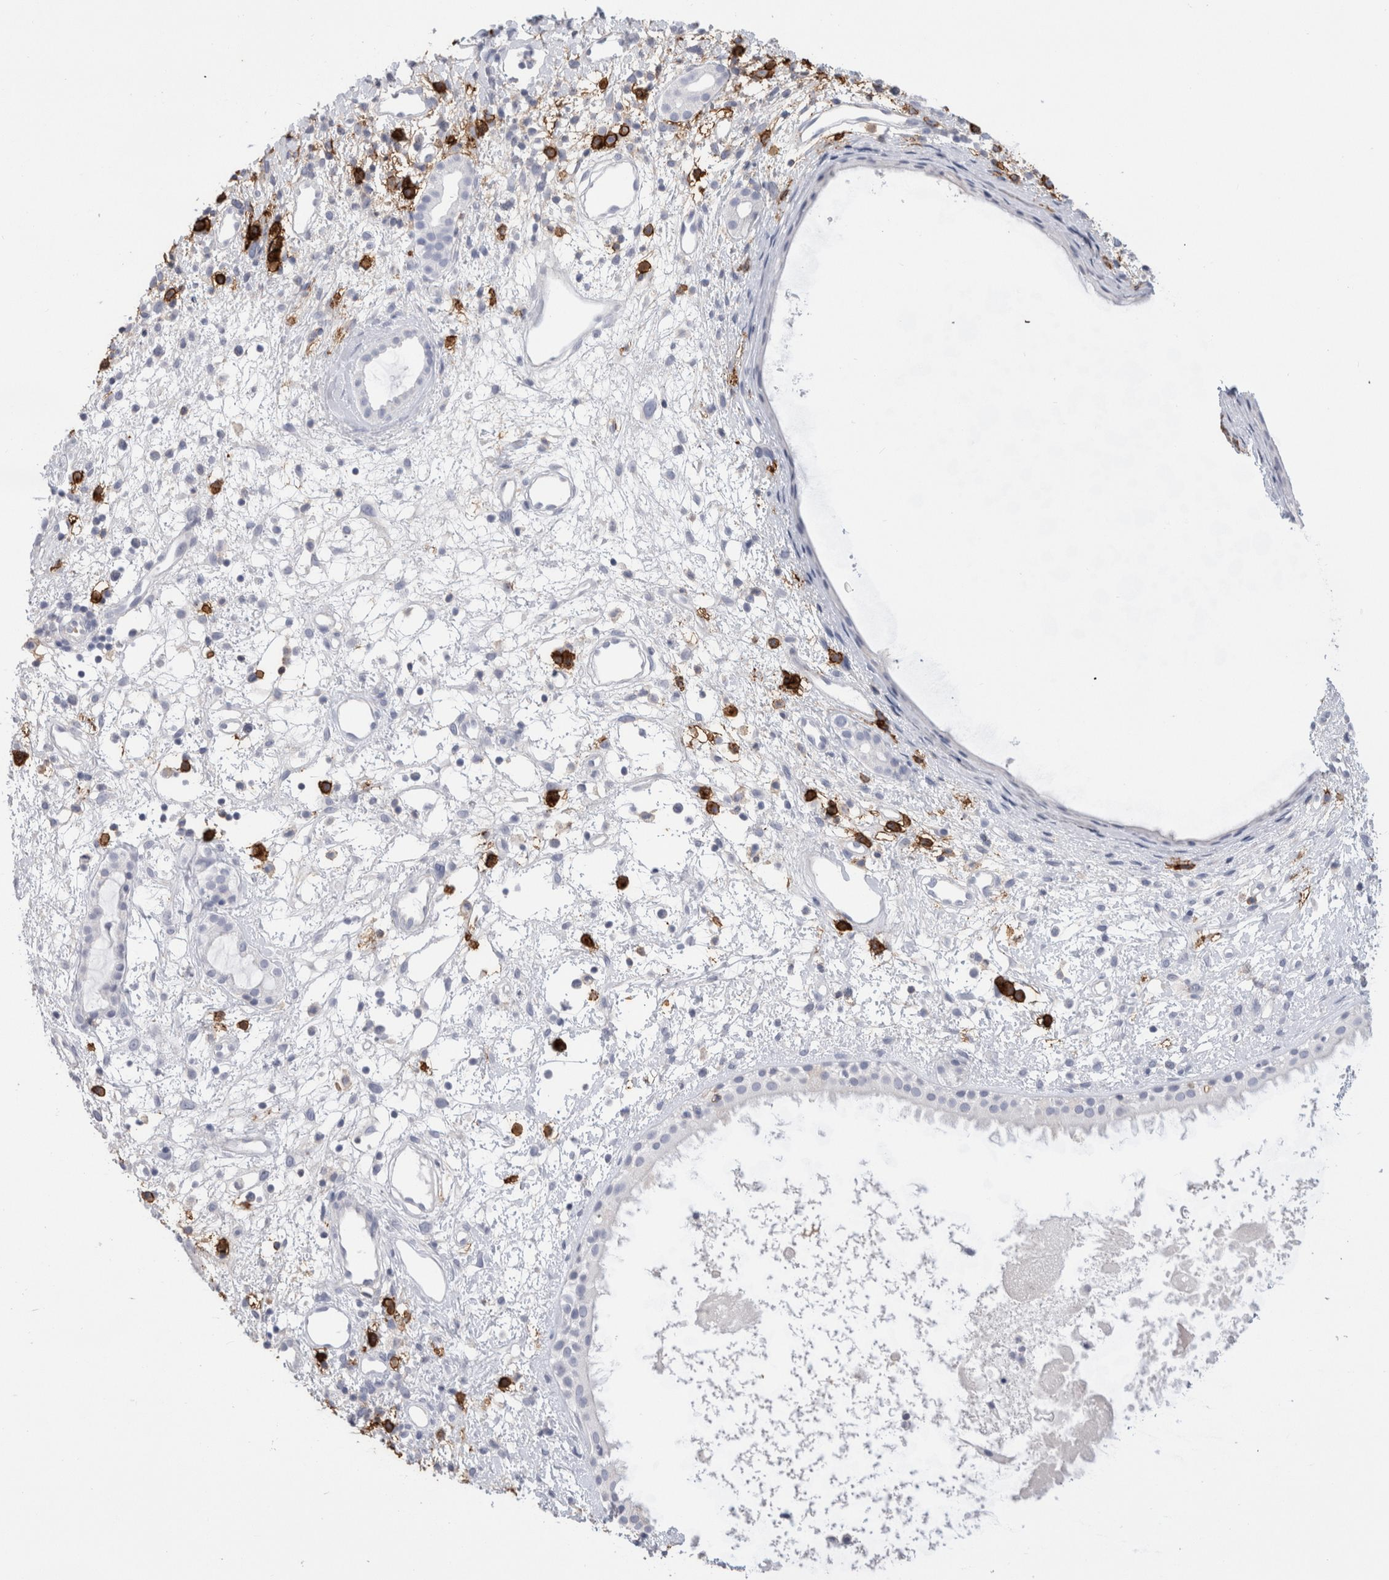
{"staining": {"intensity": "negative", "quantity": "none", "location": "none"}, "tissue": "nasopharynx", "cell_type": "Respiratory epithelial cells", "image_type": "normal", "snomed": [{"axis": "morphology", "description": "Normal tissue, NOS"}, {"axis": "topography", "description": "Nasopharynx"}], "caption": "Immunohistochemistry photomicrograph of benign nasopharynx stained for a protein (brown), which reveals no positivity in respiratory epithelial cells.", "gene": "CD38", "patient": {"sex": "male", "age": 22}}